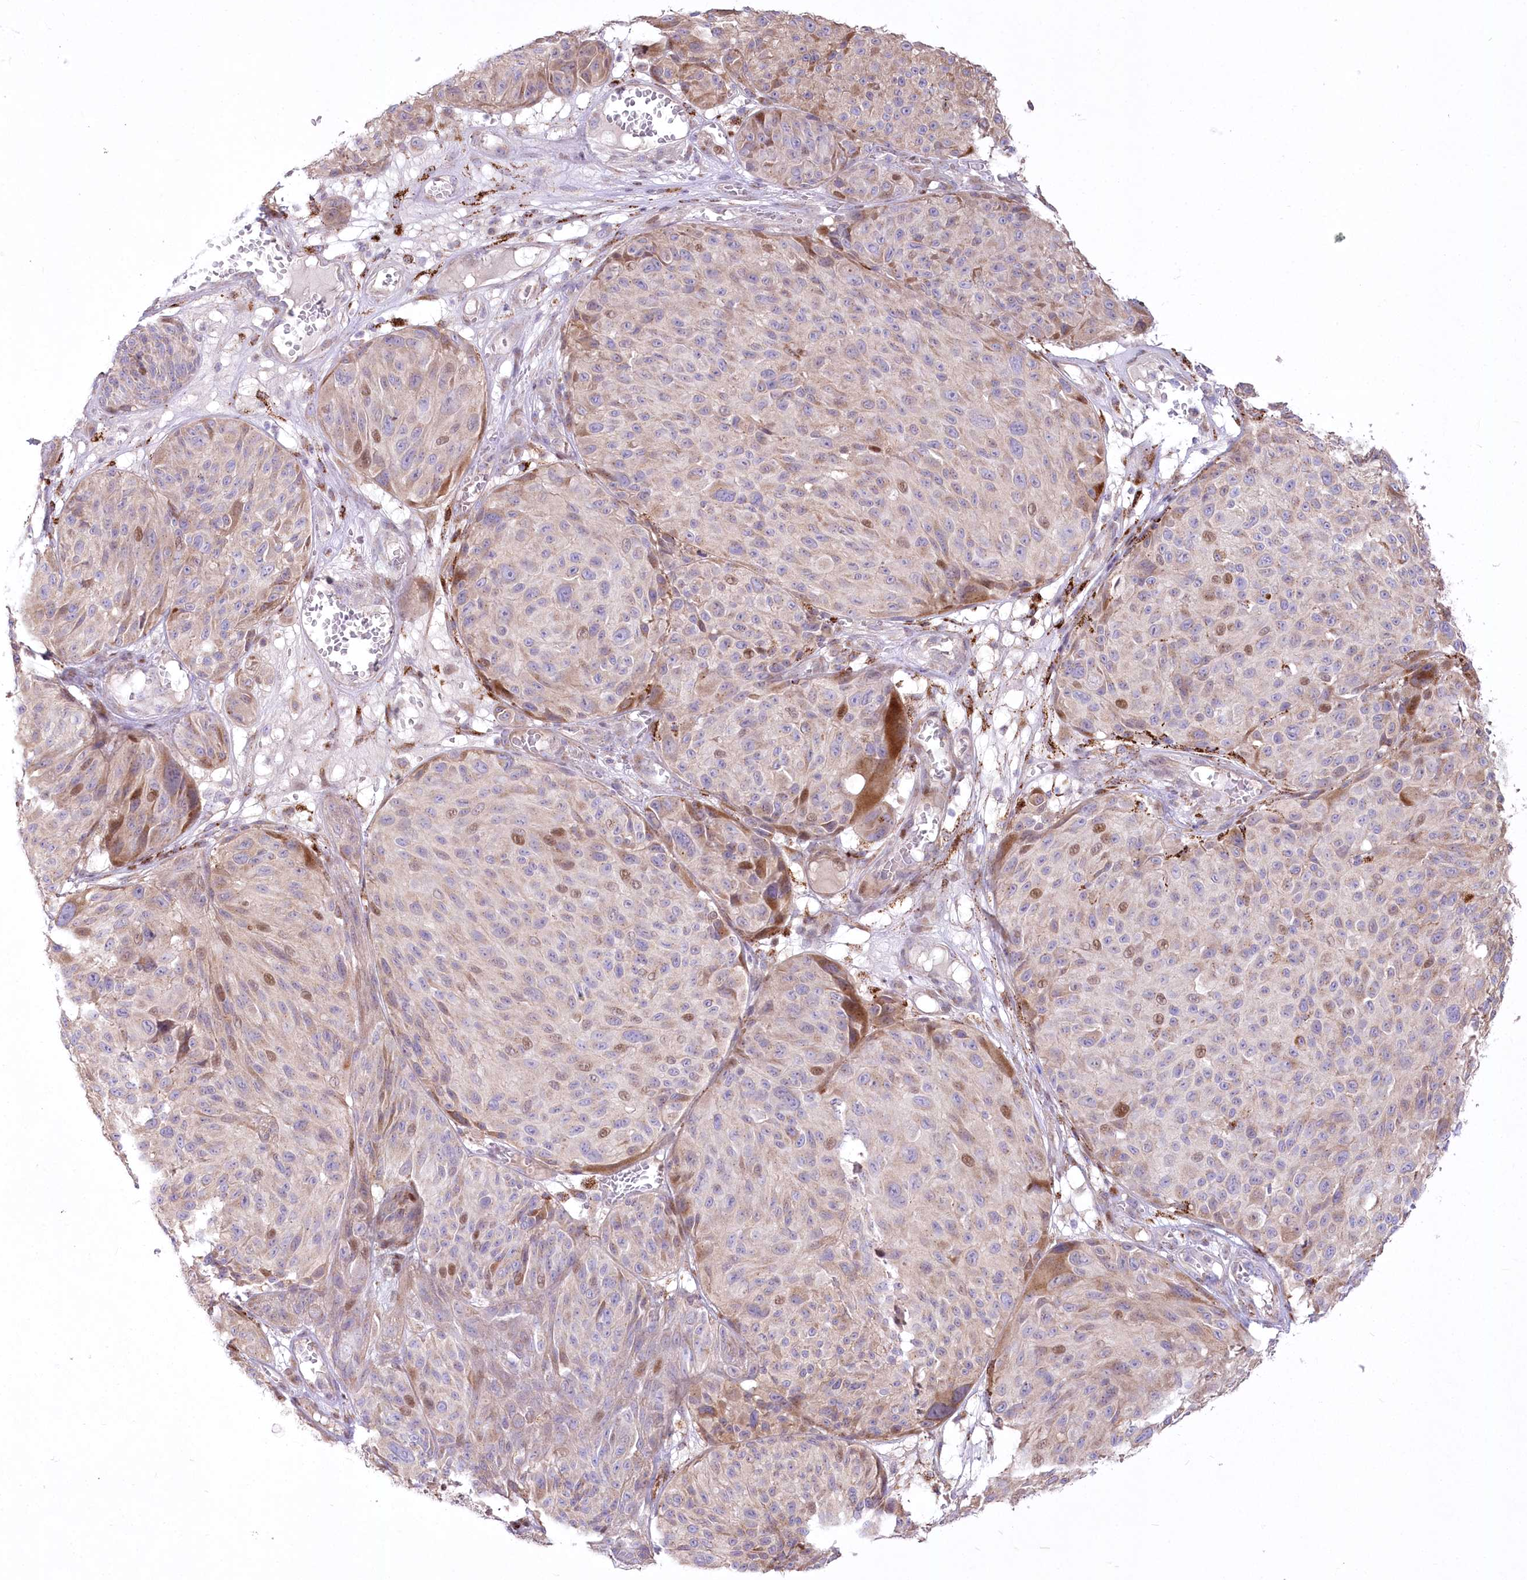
{"staining": {"intensity": "moderate", "quantity": "<25%", "location": "cytoplasmic/membranous,nuclear"}, "tissue": "melanoma", "cell_type": "Tumor cells", "image_type": "cancer", "snomed": [{"axis": "morphology", "description": "Malignant melanoma, NOS"}, {"axis": "topography", "description": "Skin"}], "caption": "The image reveals immunohistochemical staining of melanoma. There is moderate cytoplasmic/membranous and nuclear staining is seen in about <25% of tumor cells. The protein is stained brown, and the nuclei are stained in blue (DAB IHC with brightfield microscopy, high magnification).", "gene": "CEP164", "patient": {"sex": "male", "age": 83}}